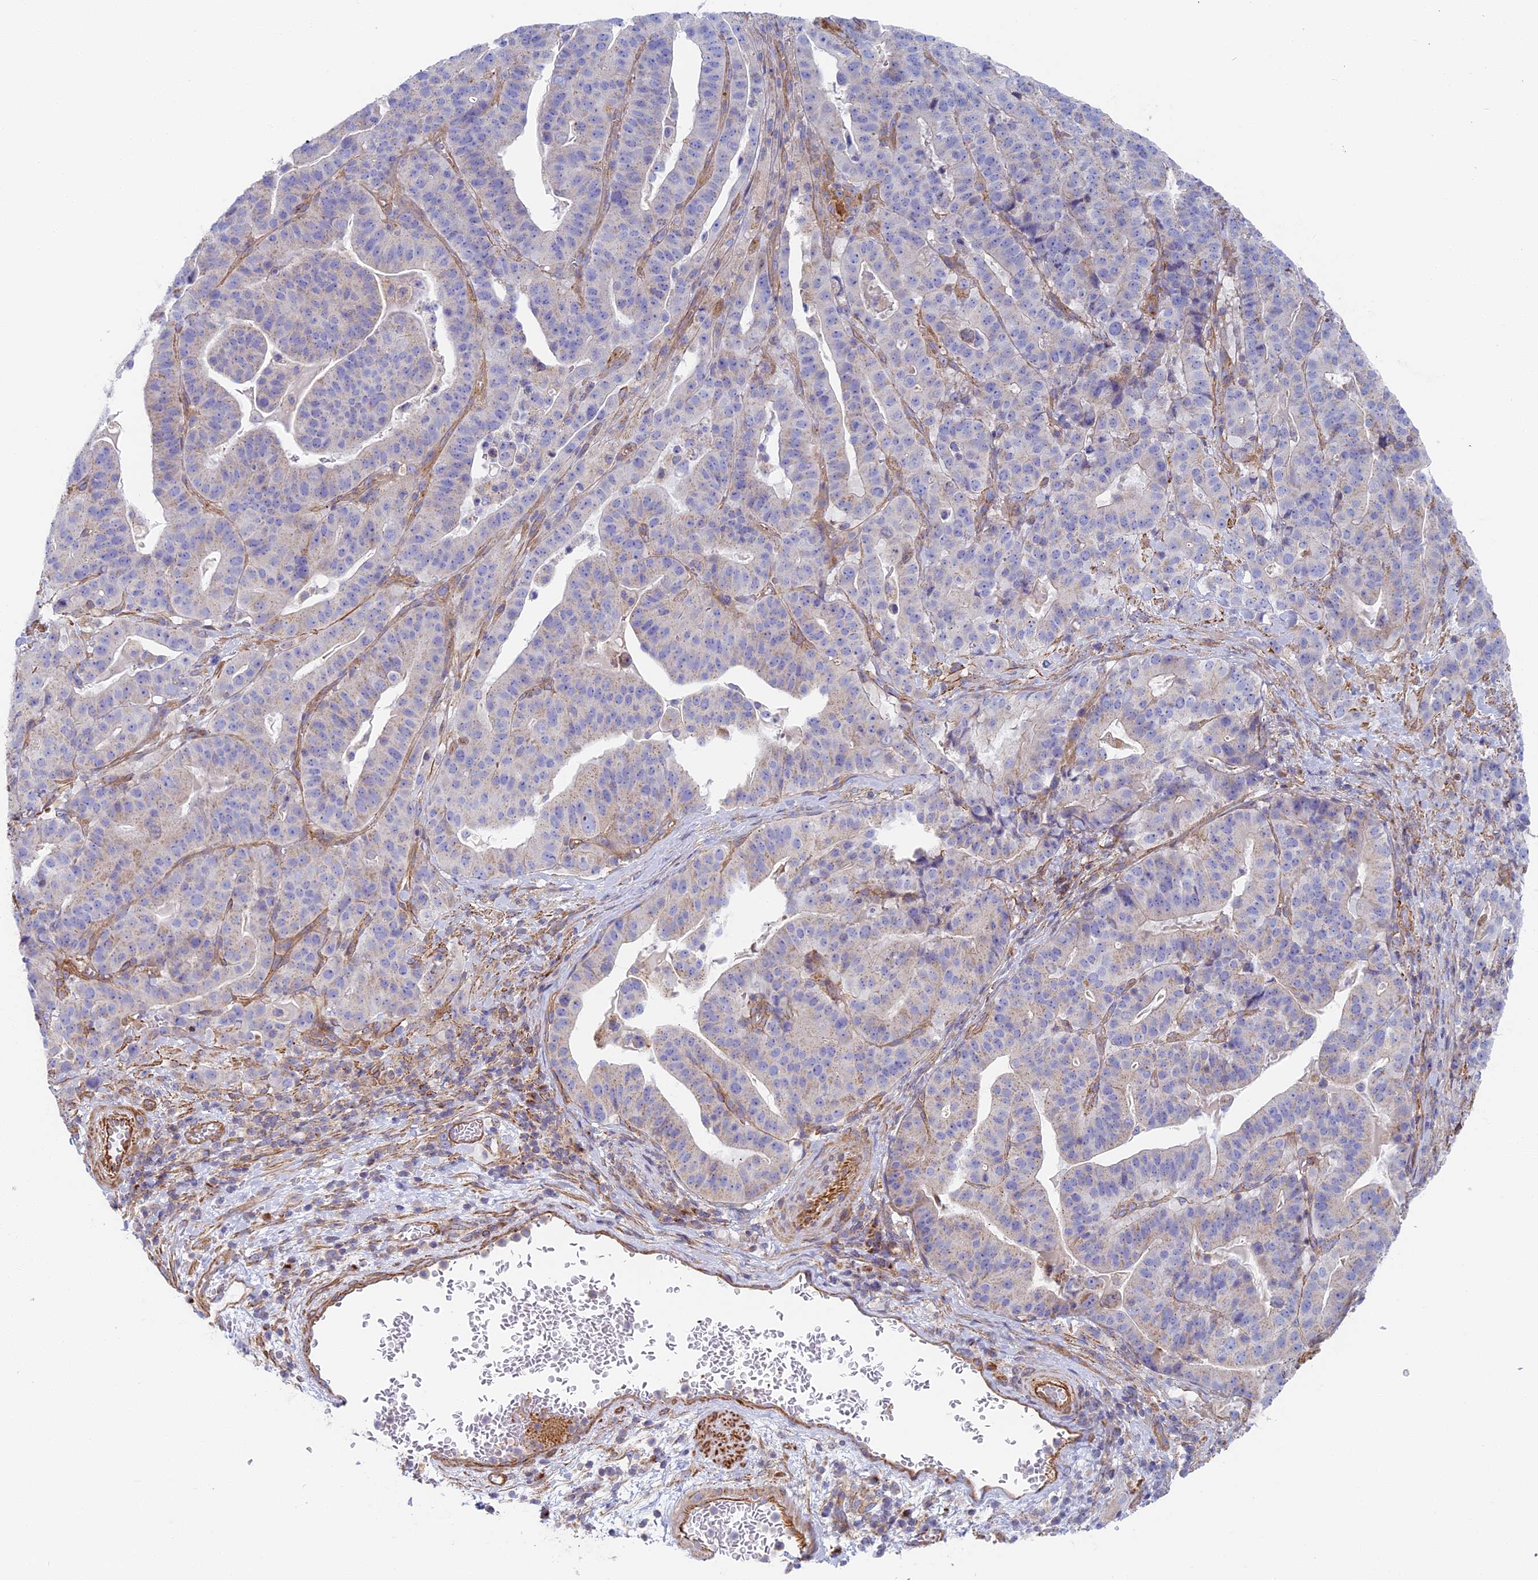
{"staining": {"intensity": "negative", "quantity": "none", "location": "none"}, "tissue": "stomach cancer", "cell_type": "Tumor cells", "image_type": "cancer", "snomed": [{"axis": "morphology", "description": "Adenocarcinoma, NOS"}, {"axis": "topography", "description": "Stomach"}], "caption": "Stomach cancer (adenocarcinoma) stained for a protein using immunohistochemistry shows no expression tumor cells.", "gene": "DDA1", "patient": {"sex": "male", "age": 48}}